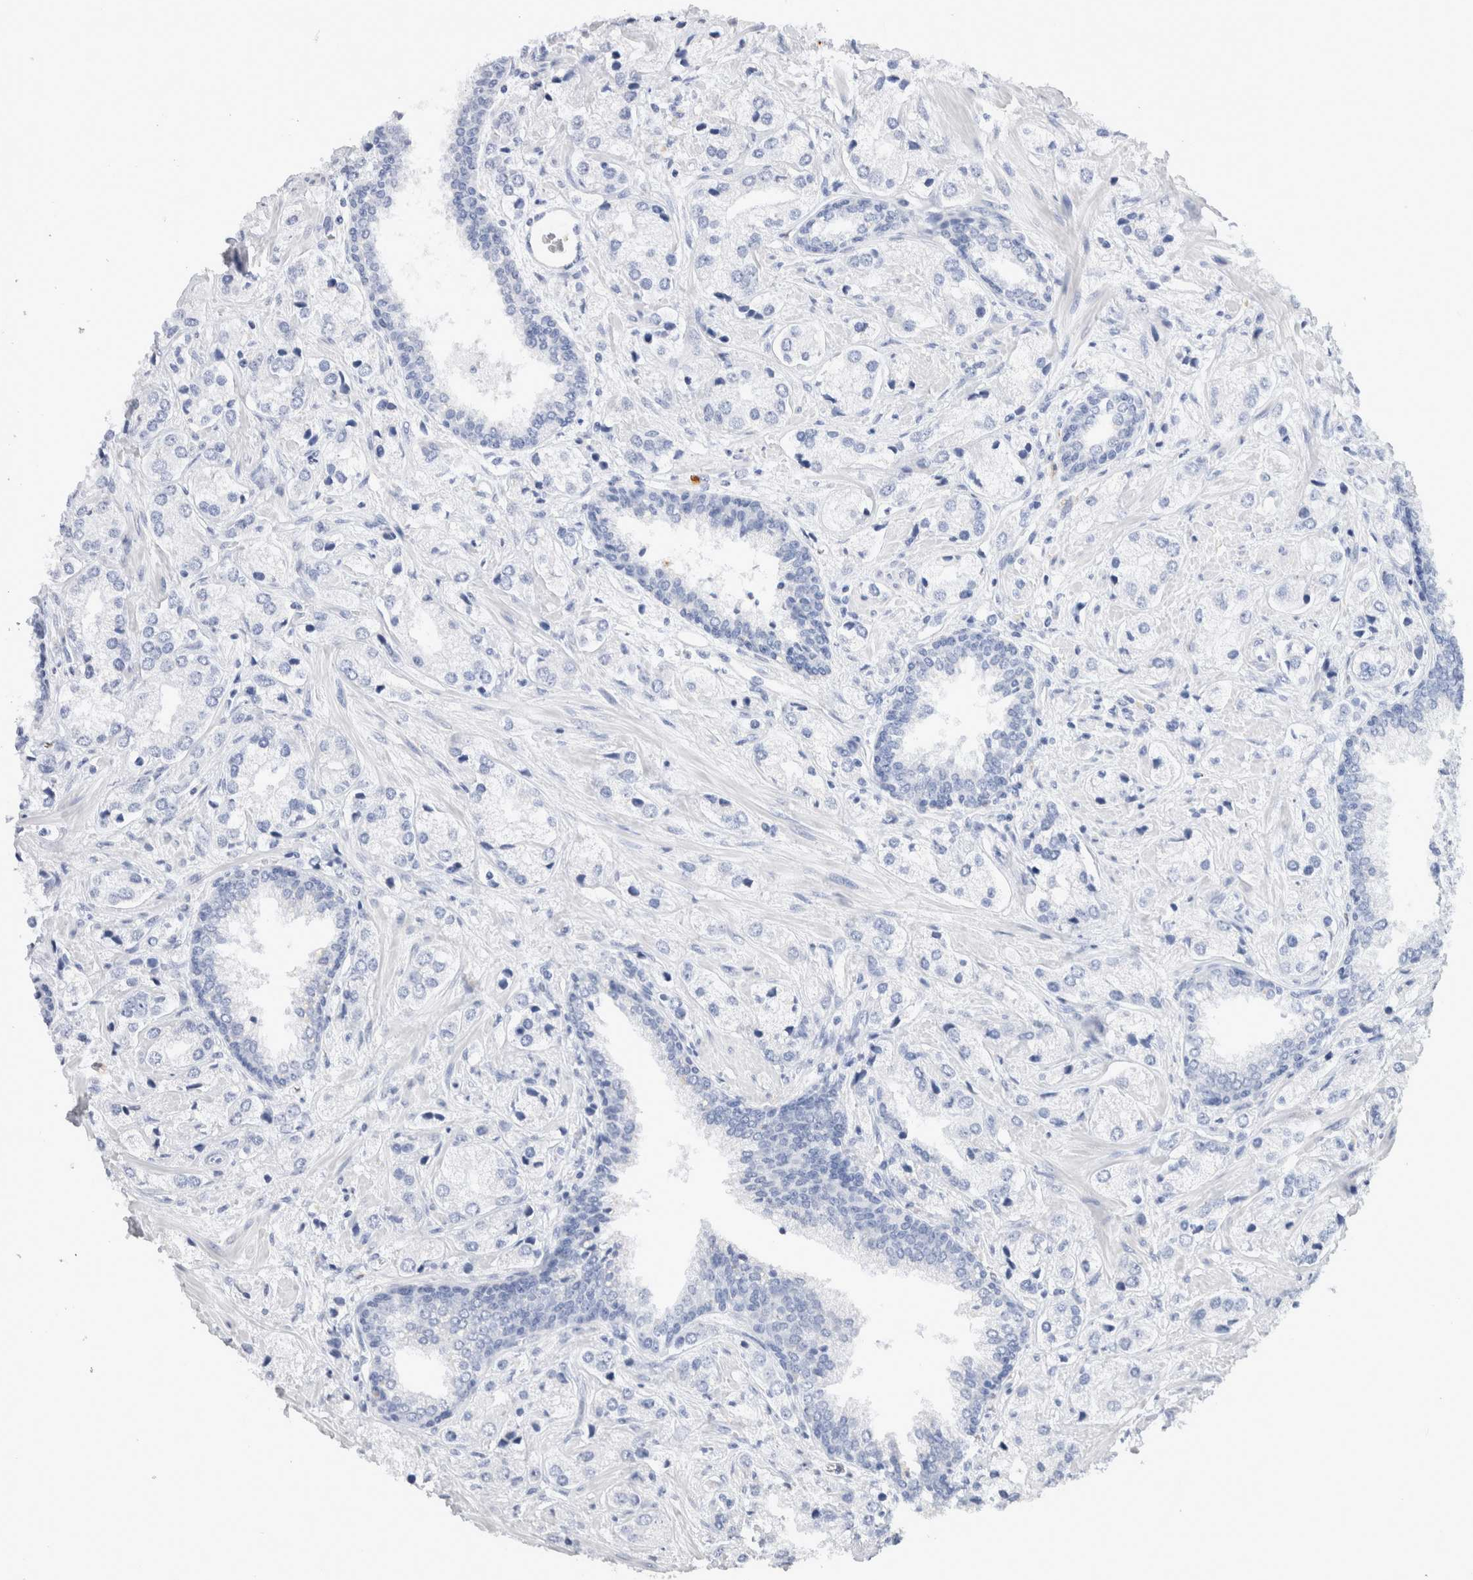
{"staining": {"intensity": "negative", "quantity": "none", "location": "none"}, "tissue": "prostate cancer", "cell_type": "Tumor cells", "image_type": "cancer", "snomed": [{"axis": "morphology", "description": "Adenocarcinoma, High grade"}, {"axis": "topography", "description": "Prostate"}], "caption": "Photomicrograph shows no protein positivity in tumor cells of prostate cancer (high-grade adenocarcinoma) tissue.", "gene": "SLC10A5", "patient": {"sex": "male", "age": 66}}